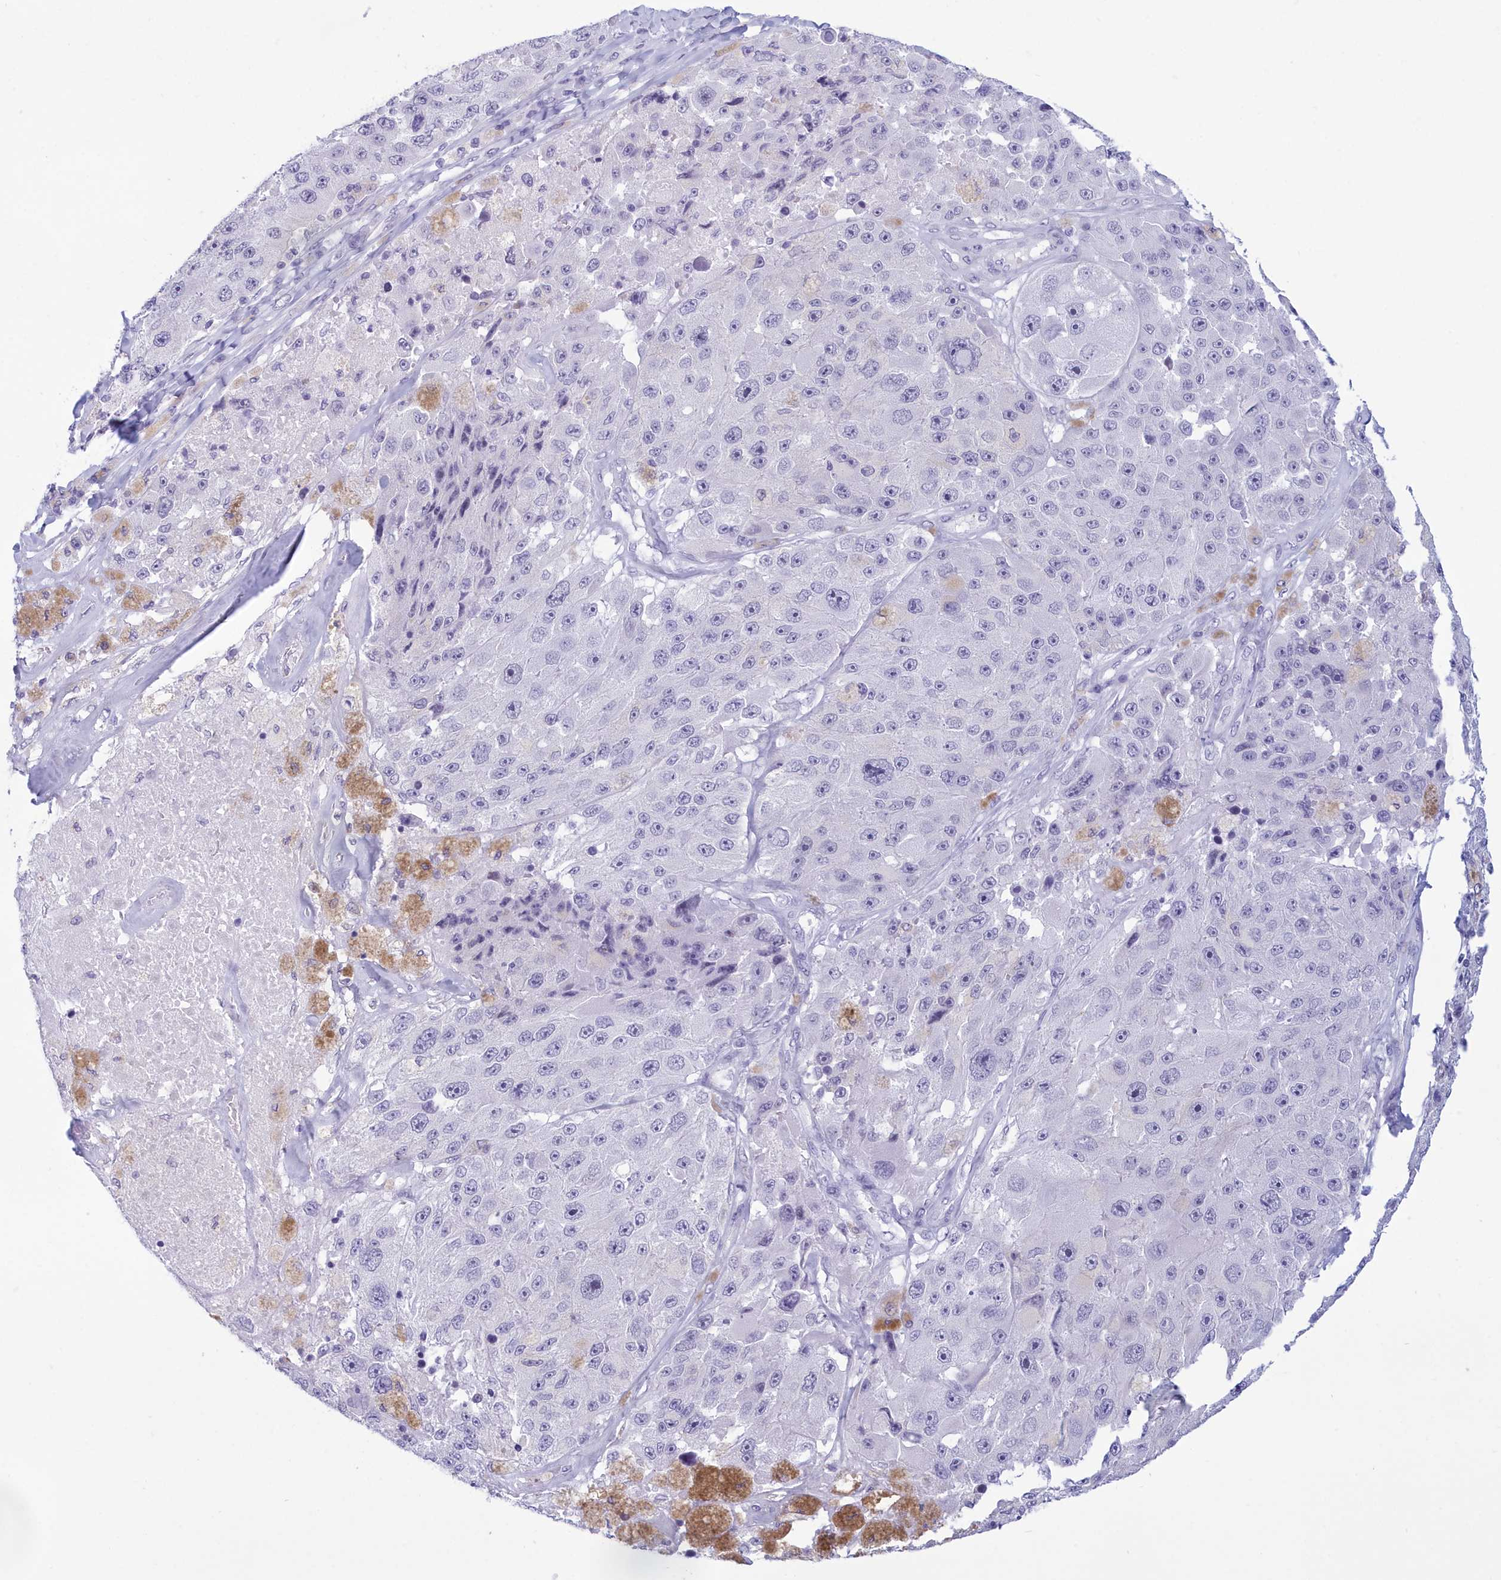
{"staining": {"intensity": "negative", "quantity": "none", "location": "none"}, "tissue": "melanoma", "cell_type": "Tumor cells", "image_type": "cancer", "snomed": [{"axis": "morphology", "description": "Malignant melanoma, Metastatic site"}, {"axis": "topography", "description": "Lymph node"}], "caption": "The immunohistochemistry micrograph has no significant positivity in tumor cells of melanoma tissue. (DAB immunohistochemistry with hematoxylin counter stain).", "gene": "SNX20", "patient": {"sex": "male", "age": 62}}